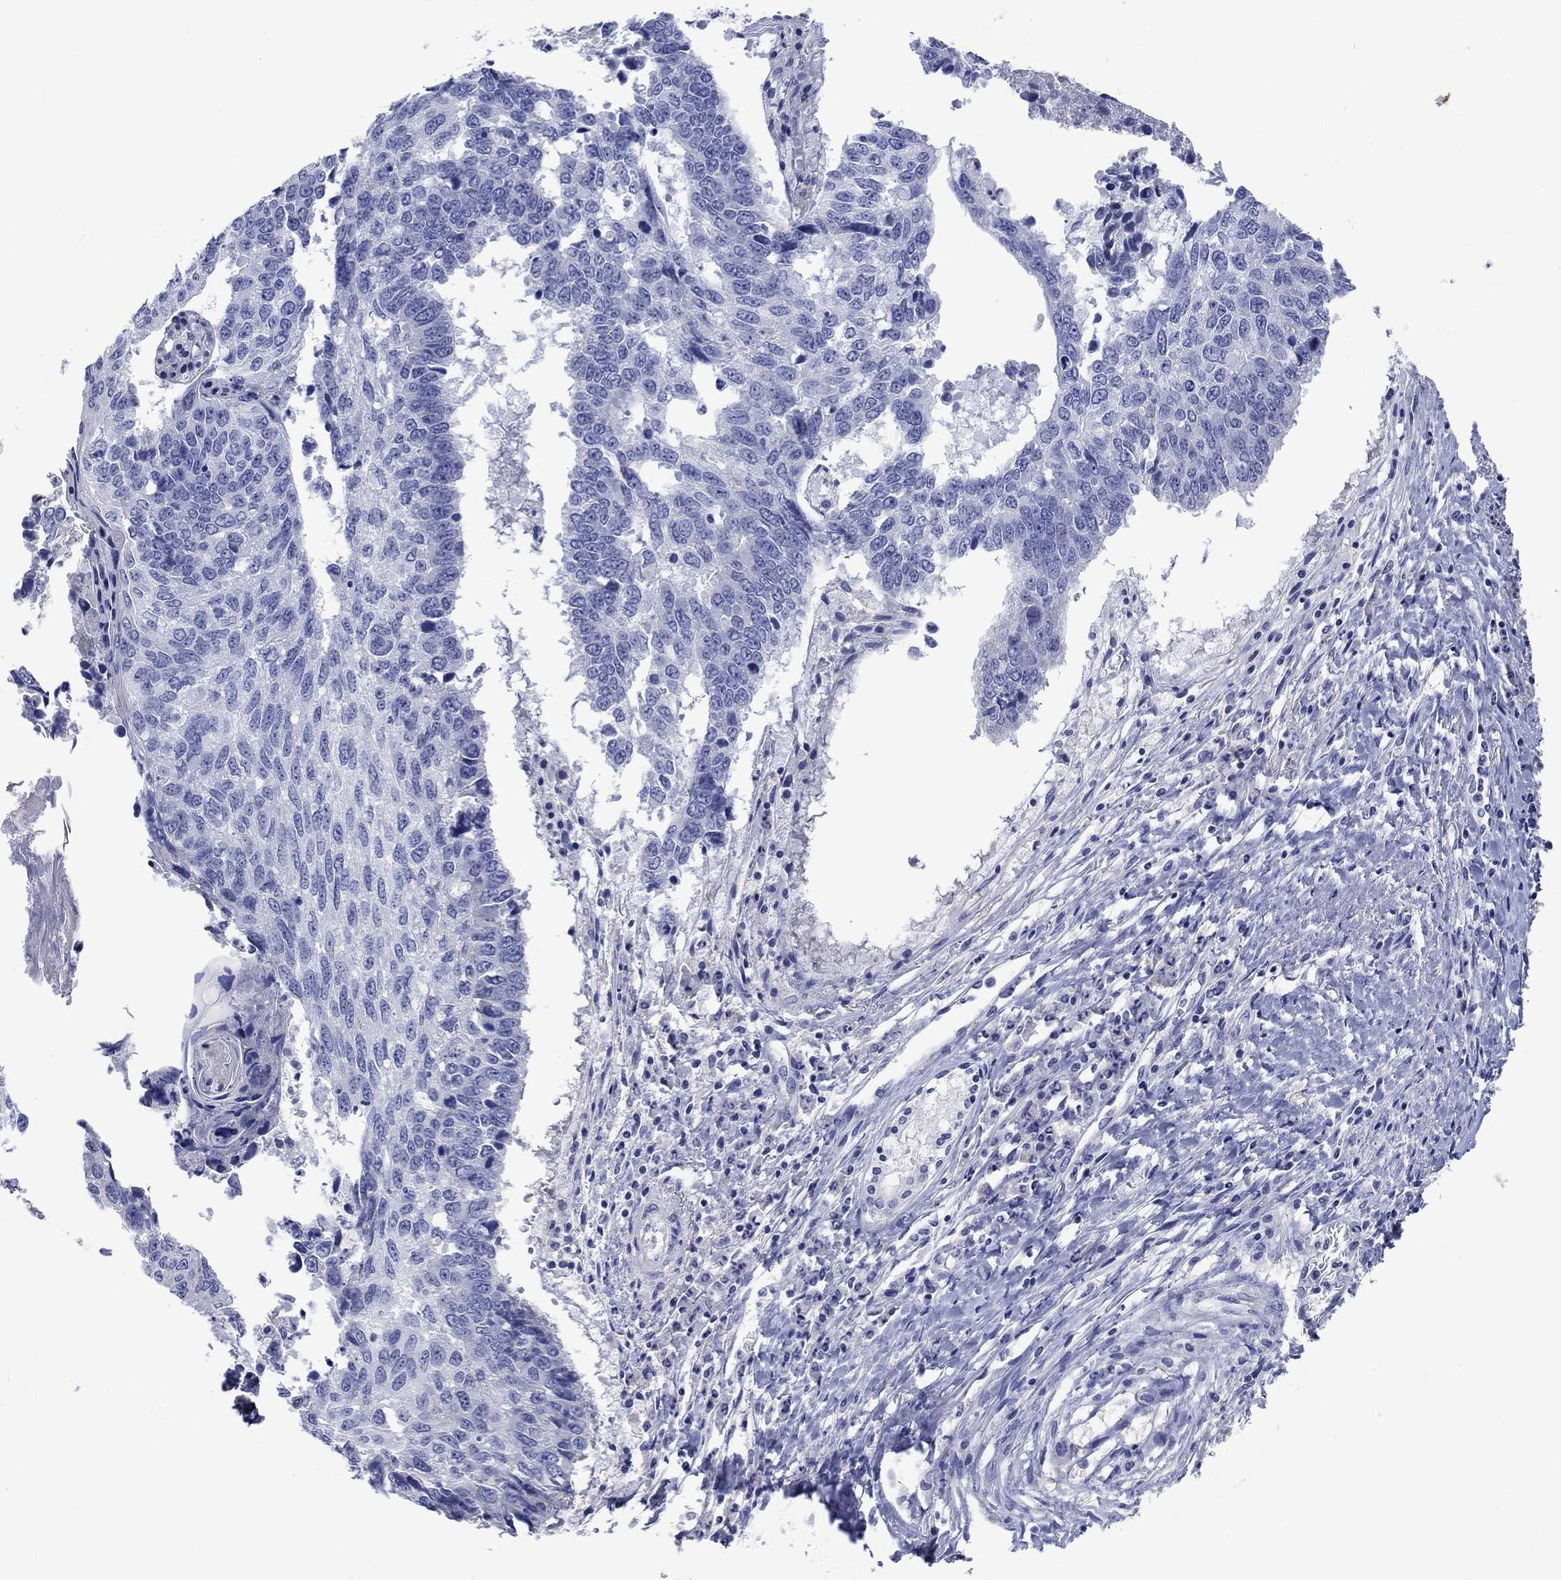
{"staining": {"intensity": "negative", "quantity": "none", "location": "none"}, "tissue": "lung cancer", "cell_type": "Tumor cells", "image_type": "cancer", "snomed": [{"axis": "morphology", "description": "Squamous cell carcinoma, NOS"}, {"axis": "topography", "description": "Lung"}], "caption": "The micrograph reveals no significant positivity in tumor cells of lung cancer.", "gene": "TOMM20L", "patient": {"sex": "male", "age": 73}}